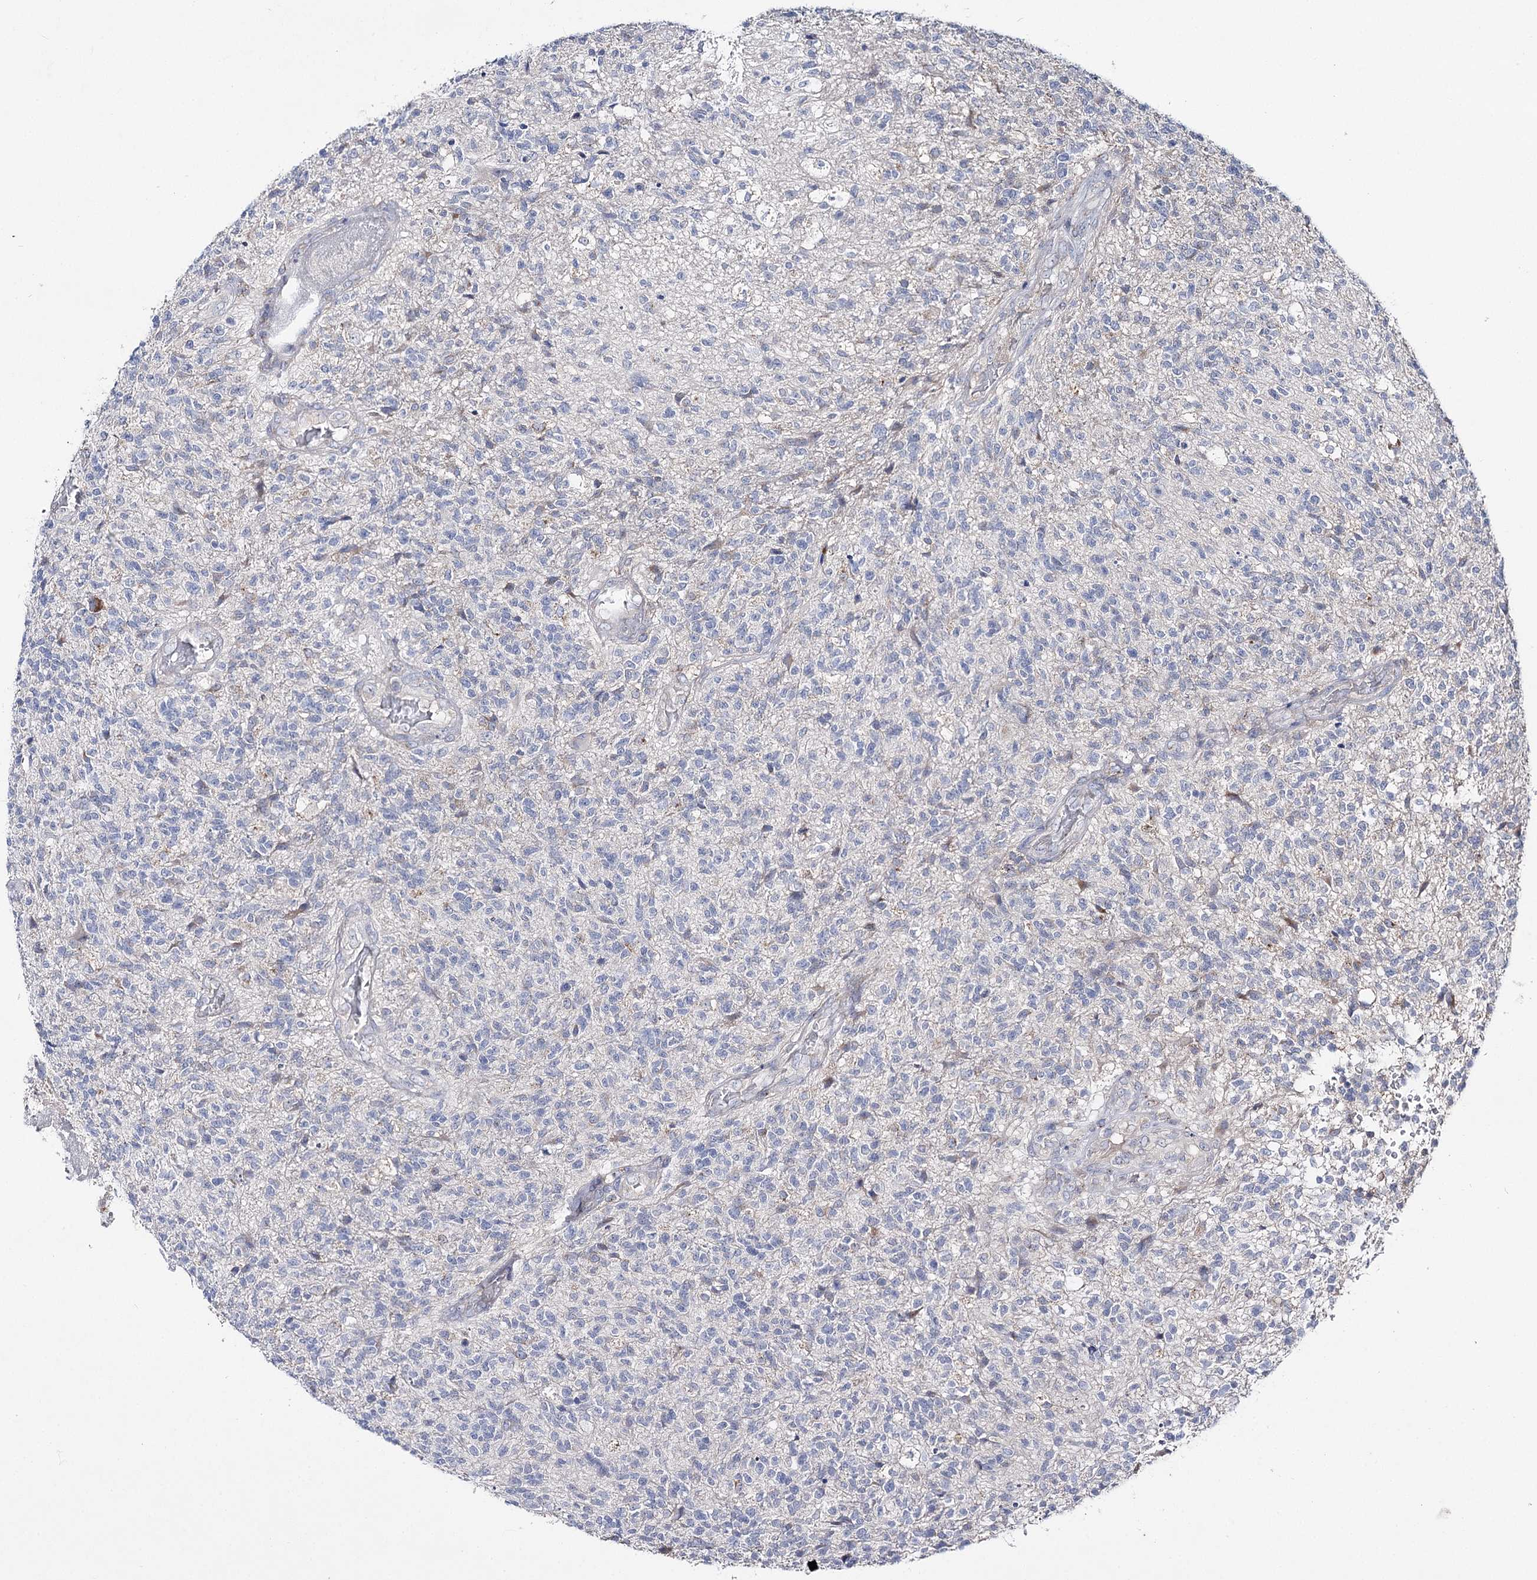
{"staining": {"intensity": "negative", "quantity": "none", "location": "none"}, "tissue": "glioma", "cell_type": "Tumor cells", "image_type": "cancer", "snomed": [{"axis": "morphology", "description": "Glioma, malignant, High grade"}, {"axis": "topography", "description": "Brain"}], "caption": "Immunohistochemistry image of neoplastic tissue: glioma stained with DAB demonstrates no significant protein positivity in tumor cells.", "gene": "IL1RAP", "patient": {"sex": "male", "age": 56}}